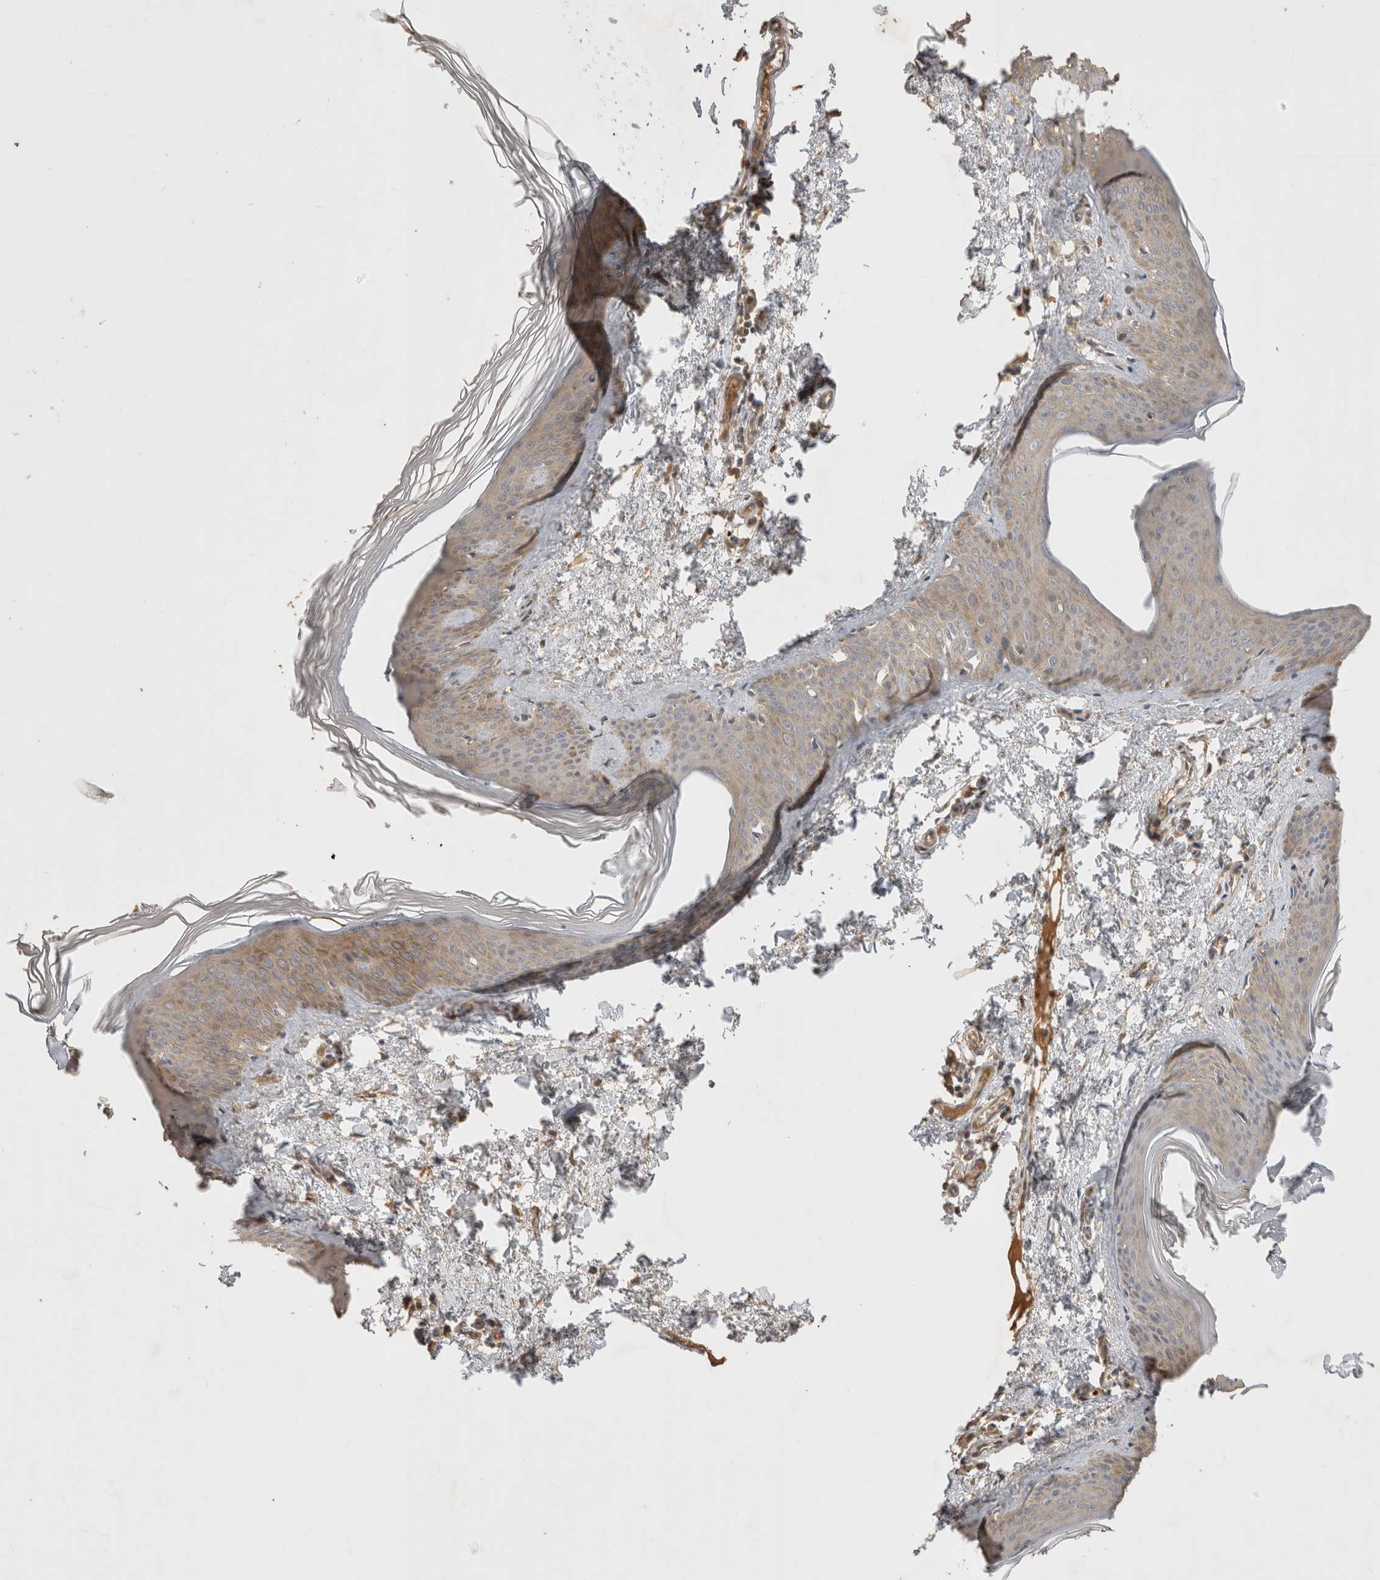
{"staining": {"intensity": "weak", "quantity": ">75%", "location": "cytoplasmic/membranous"}, "tissue": "skin", "cell_type": "Fibroblasts", "image_type": "normal", "snomed": [{"axis": "morphology", "description": "Normal tissue, NOS"}, {"axis": "topography", "description": "Skin"}], "caption": "Protein staining of normal skin shows weak cytoplasmic/membranous positivity in approximately >75% of fibroblasts.", "gene": "PPP1R42", "patient": {"sex": "female", "age": 27}}